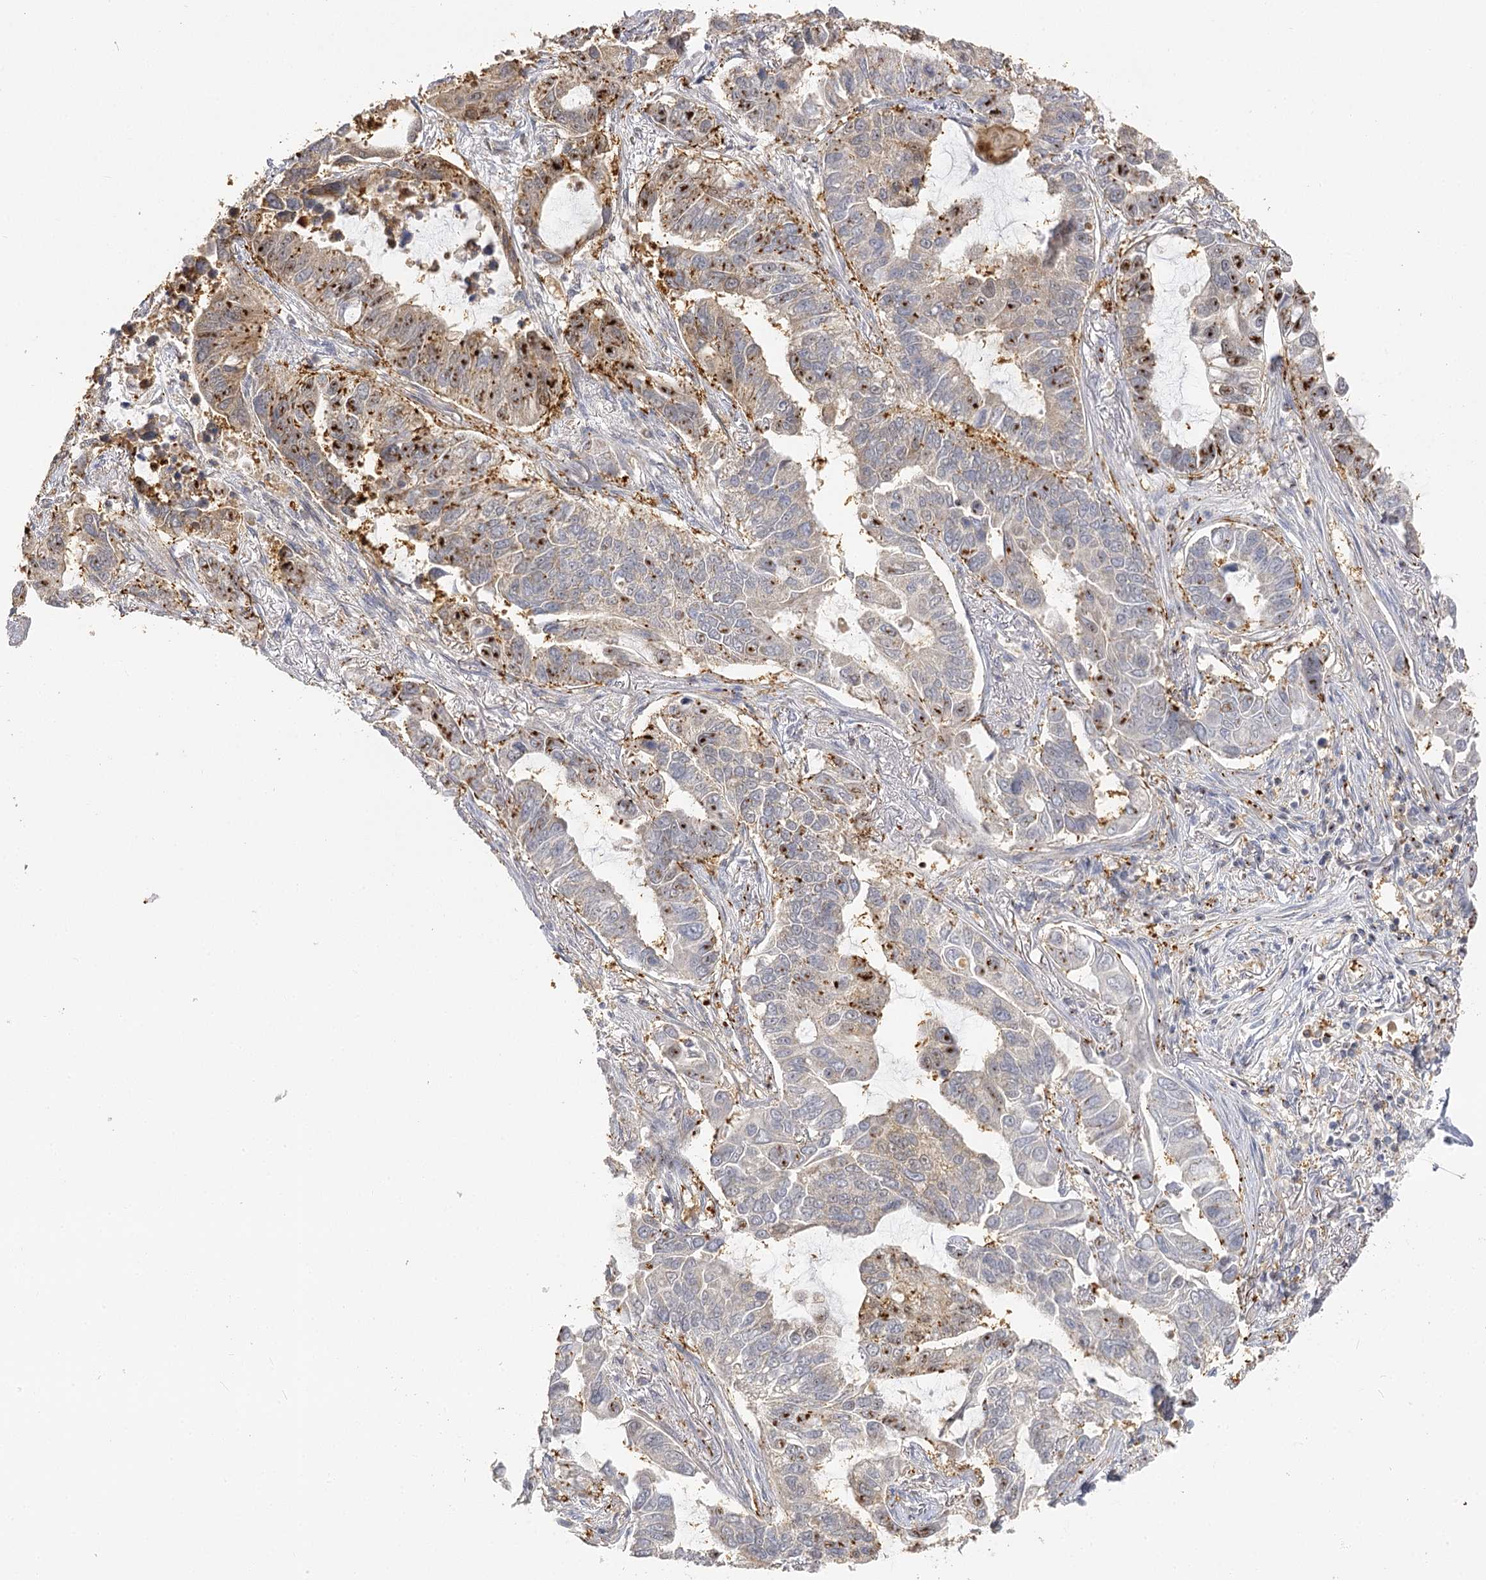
{"staining": {"intensity": "strong", "quantity": "<25%", "location": "cytoplasmic/membranous"}, "tissue": "lung cancer", "cell_type": "Tumor cells", "image_type": "cancer", "snomed": [{"axis": "morphology", "description": "Adenocarcinoma, NOS"}, {"axis": "topography", "description": "Lung"}], "caption": "This is an image of IHC staining of lung cancer, which shows strong staining in the cytoplasmic/membranous of tumor cells.", "gene": "SEC24B", "patient": {"sex": "male", "age": 64}}